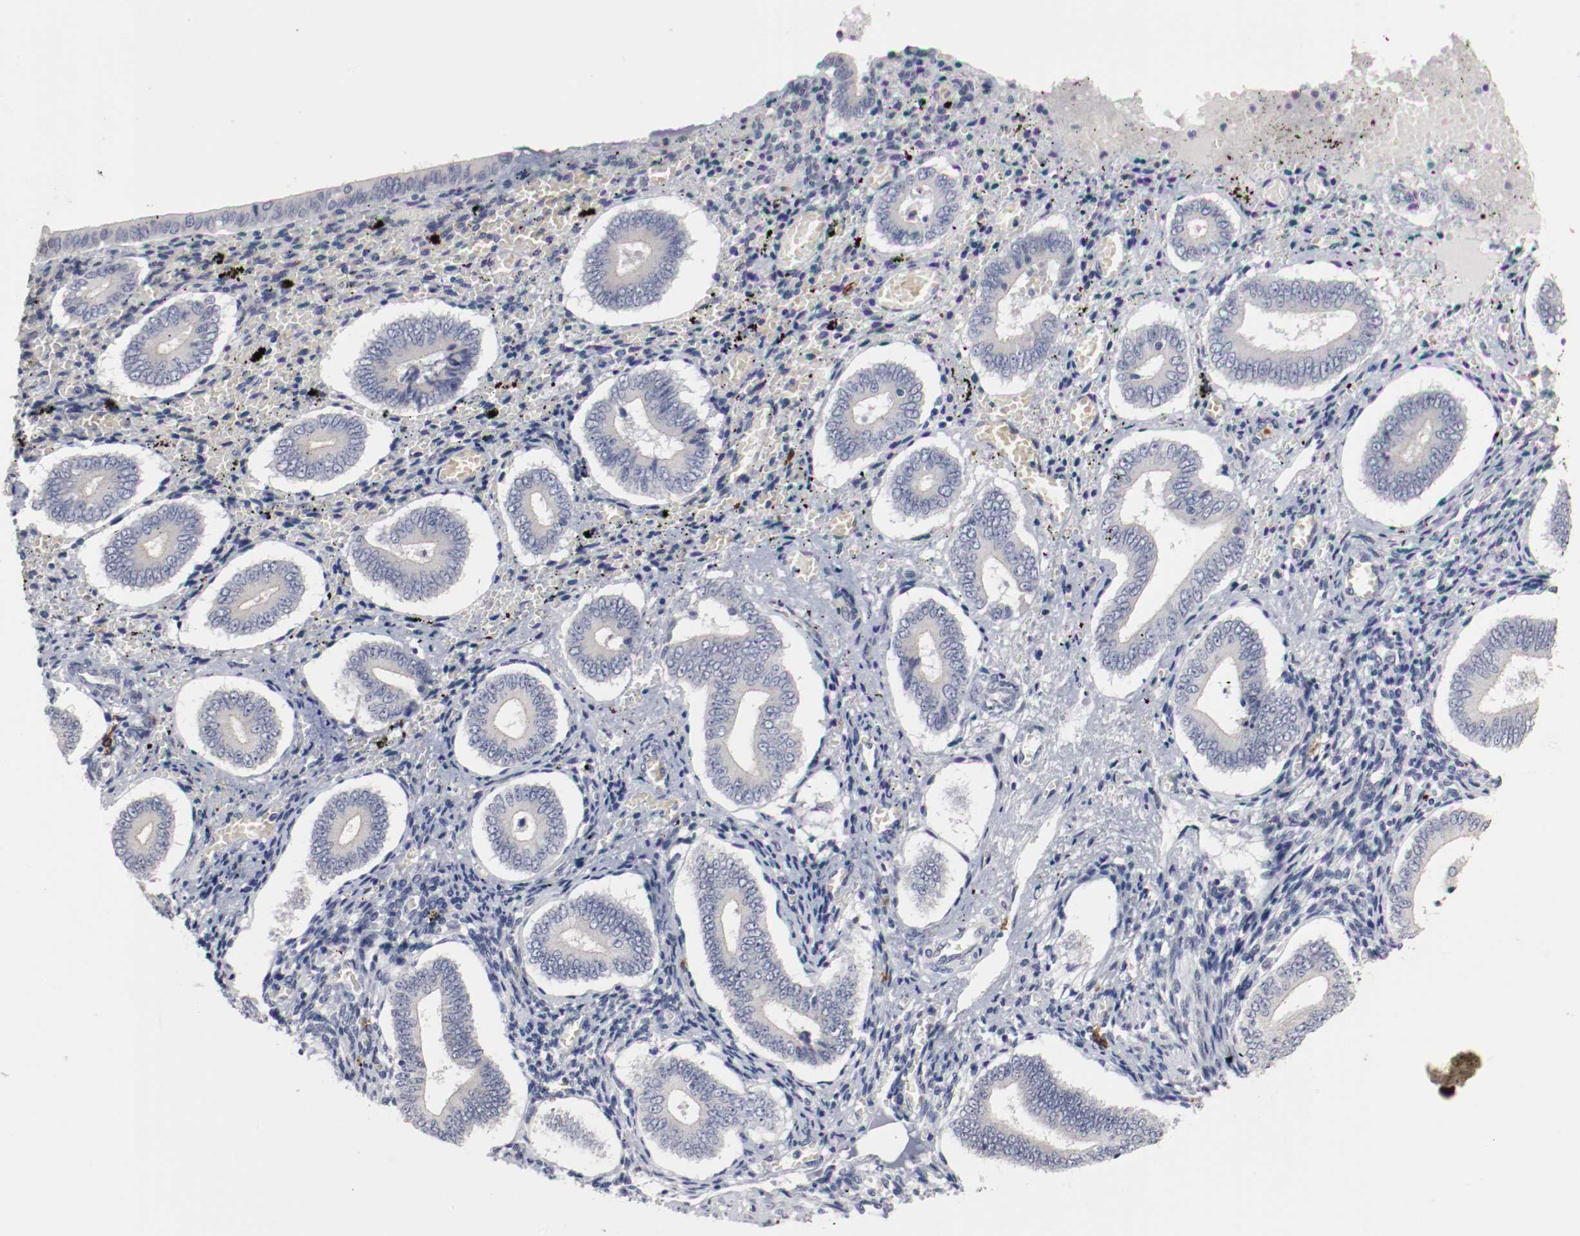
{"staining": {"intensity": "negative", "quantity": "none", "location": "none"}, "tissue": "endometrium", "cell_type": "Cells in endometrial stroma", "image_type": "normal", "snomed": [{"axis": "morphology", "description": "Normal tissue, NOS"}, {"axis": "topography", "description": "Endometrium"}], "caption": "This is a photomicrograph of immunohistochemistry staining of benign endometrium, which shows no positivity in cells in endometrial stroma.", "gene": "KIT", "patient": {"sex": "female", "age": 42}}